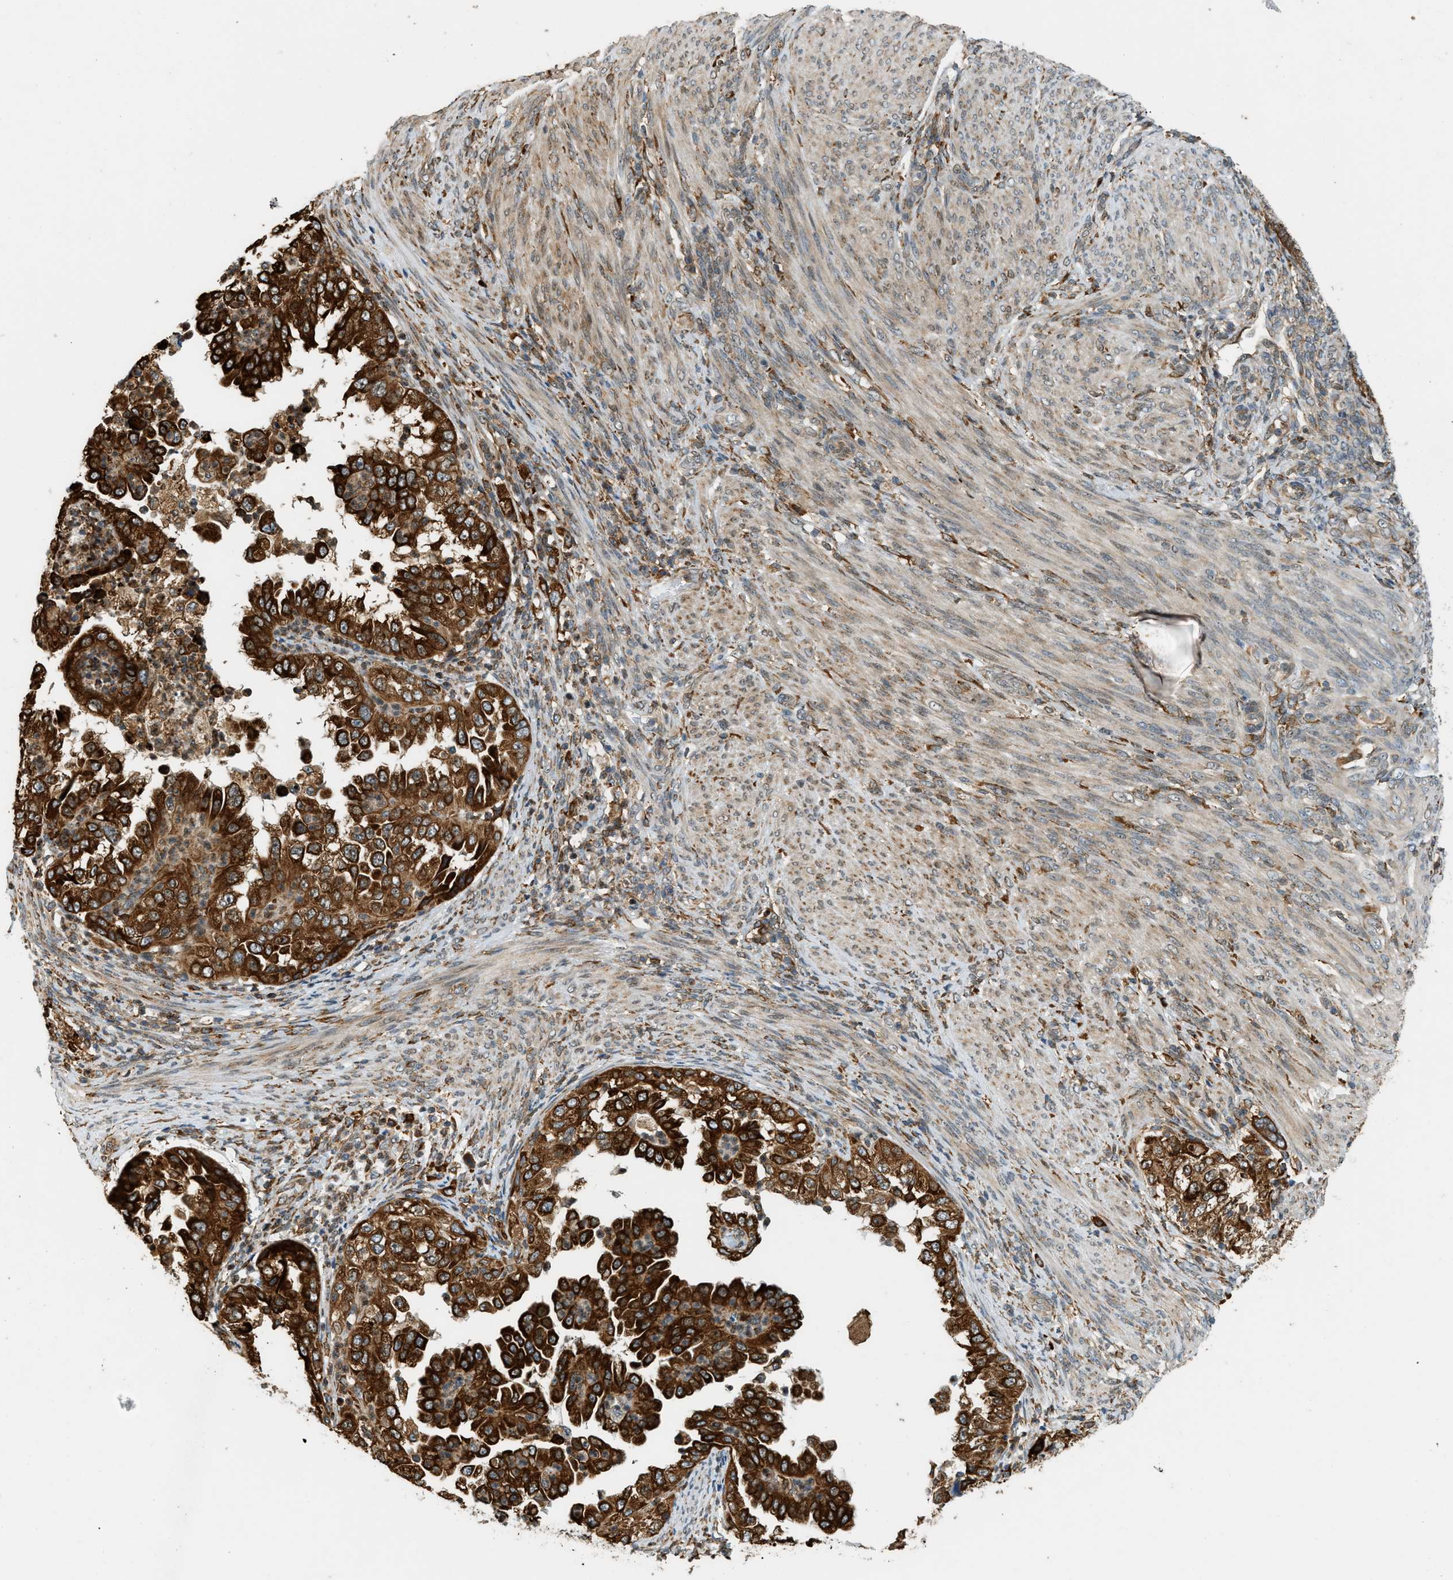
{"staining": {"intensity": "strong", "quantity": ">75%", "location": "cytoplasmic/membranous"}, "tissue": "endometrial cancer", "cell_type": "Tumor cells", "image_type": "cancer", "snomed": [{"axis": "morphology", "description": "Adenocarcinoma, NOS"}, {"axis": "topography", "description": "Endometrium"}], "caption": "Adenocarcinoma (endometrial) stained with a brown dye reveals strong cytoplasmic/membranous positive staining in approximately >75% of tumor cells.", "gene": "SEMA4D", "patient": {"sex": "female", "age": 85}}